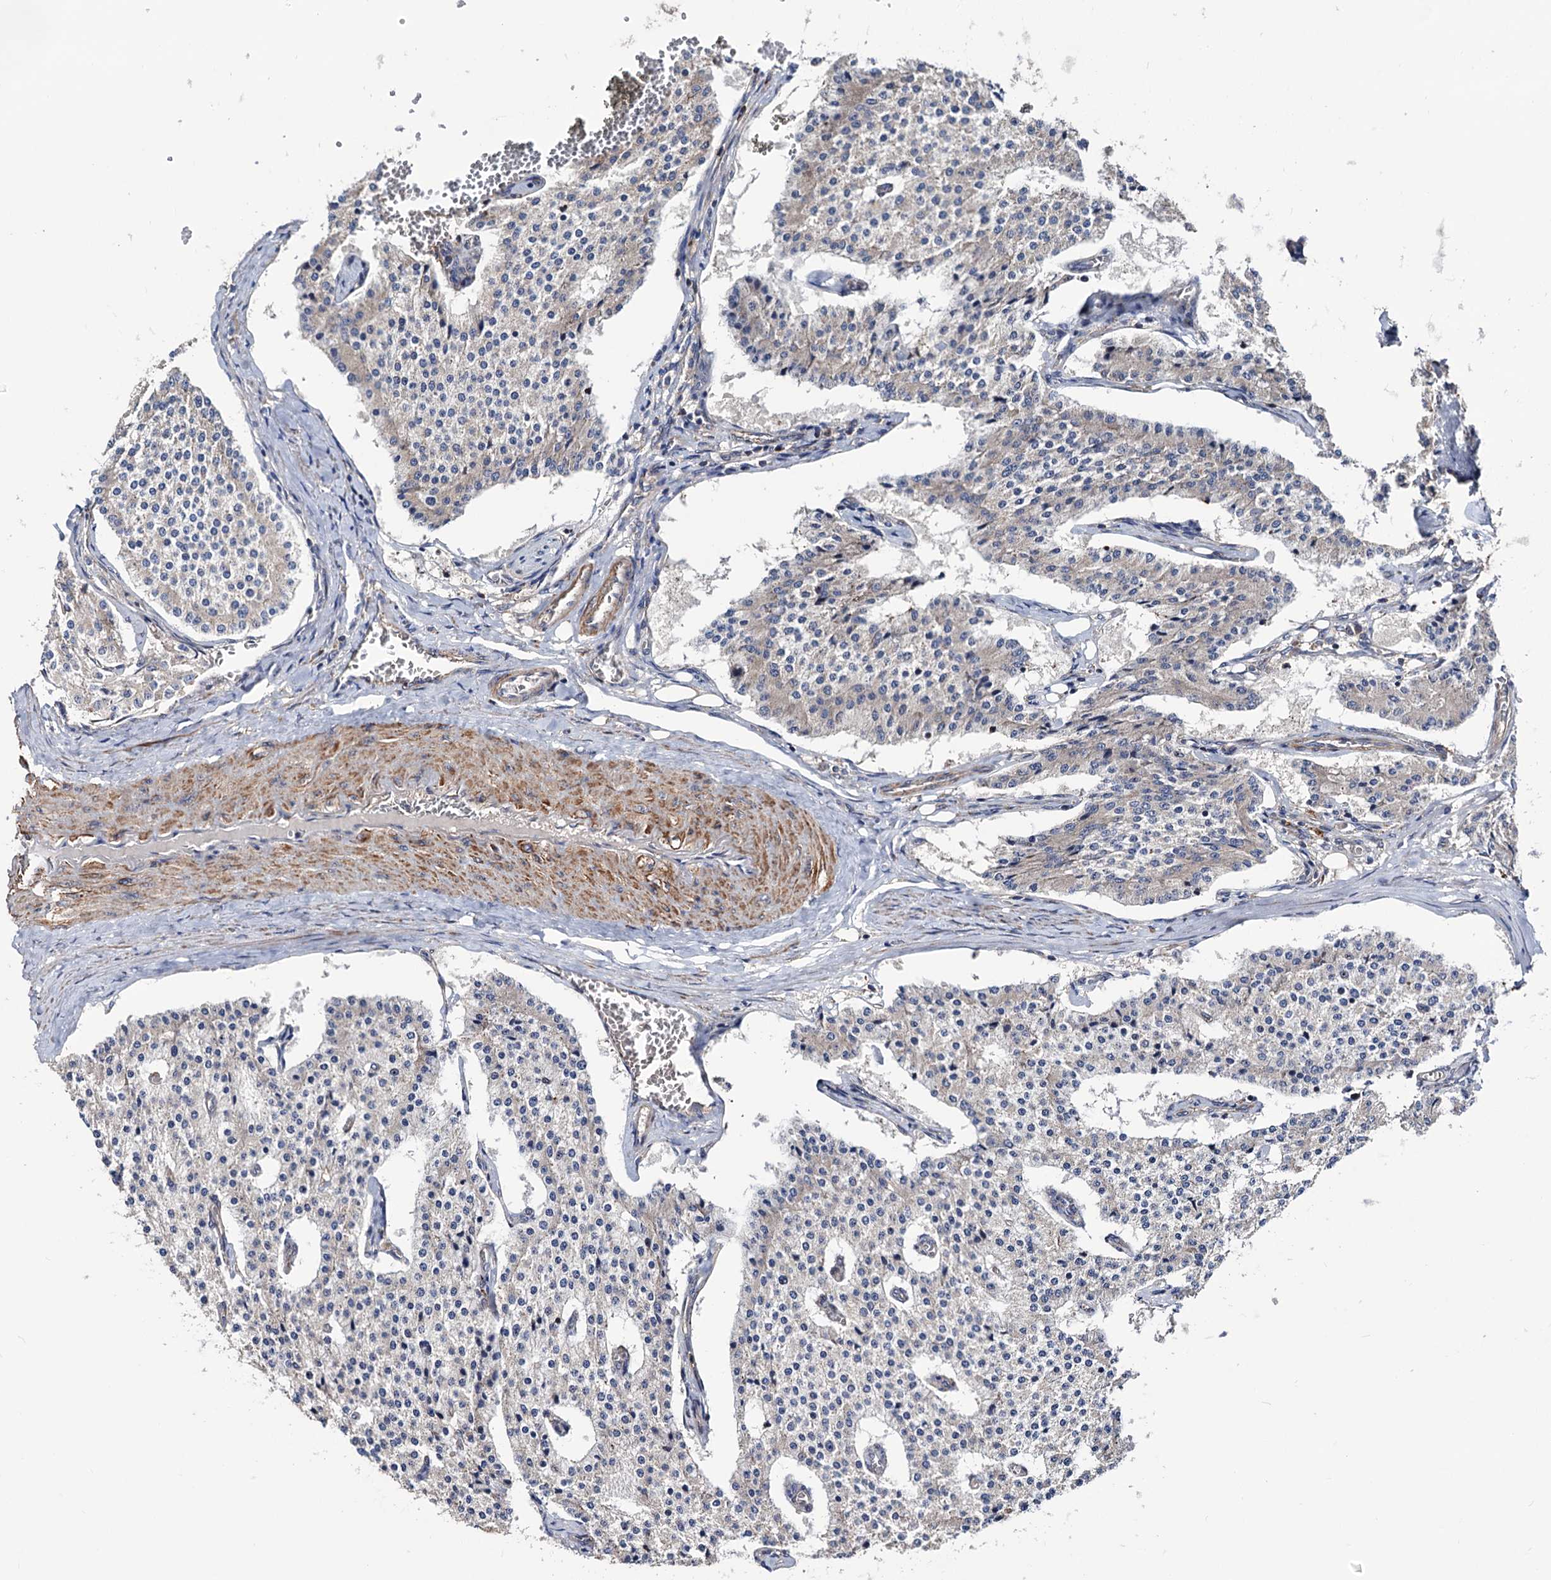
{"staining": {"intensity": "negative", "quantity": "none", "location": "none"}, "tissue": "carcinoid", "cell_type": "Tumor cells", "image_type": "cancer", "snomed": [{"axis": "morphology", "description": "Carcinoid, malignant, NOS"}, {"axis": "topography", "description": "Colon"}], "caption": "This is a image of immunohistochemistry (IHC) staining of carcinoid, which shows no positivity in tumor cells. (Stains: DAB (3,3'-diaminobenzidine) IHC with hematoxylin counter stain, Microscopy: brightfield microscopy at high magnification).", "gene": "FERMT2", "patient": {"sex": "female", "age": 52}}